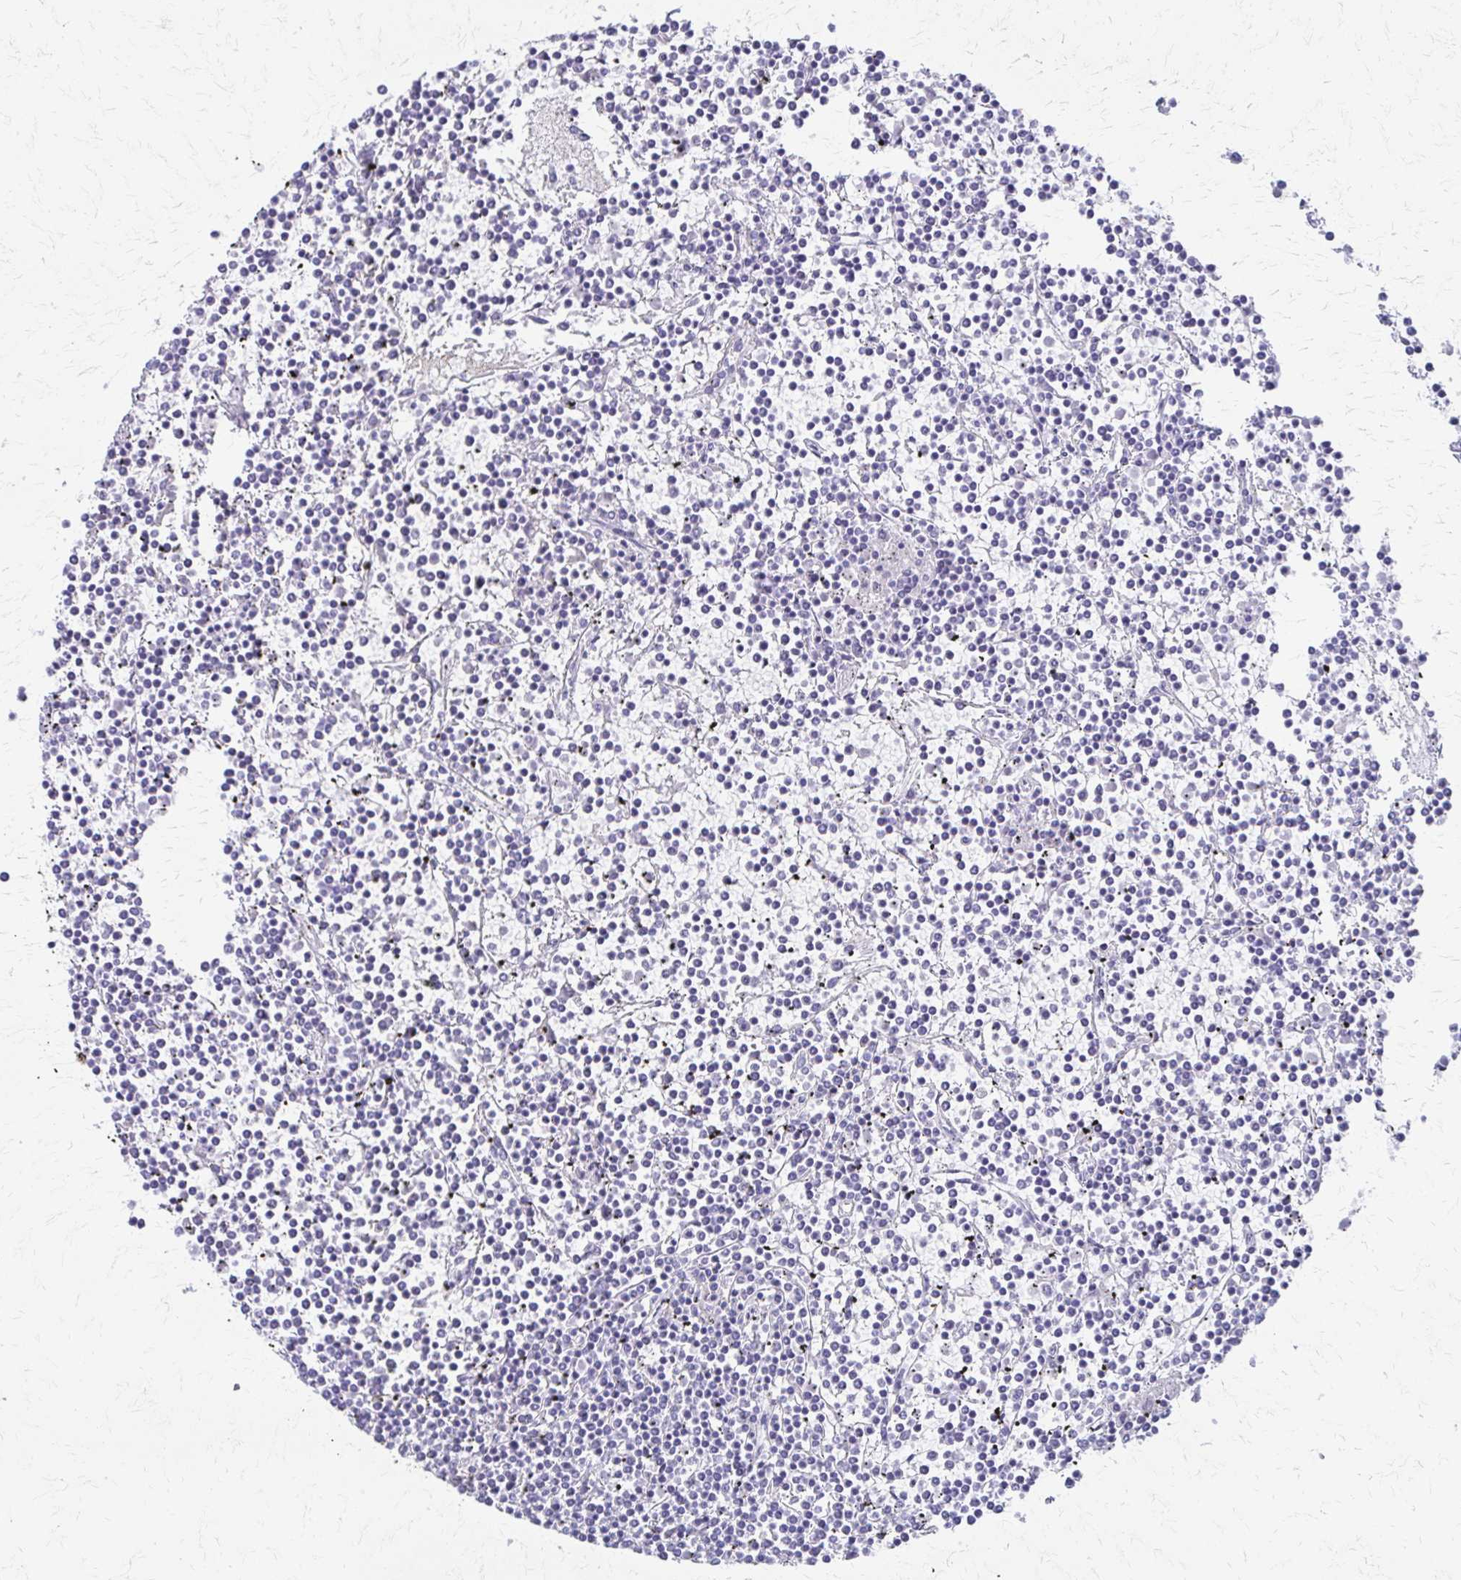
{"staining": {"intensity": "negative", "quantity": "none", "location": "none"}, "tissue": "lymphoma", "cell_type": "Tumor cells", "image_type": "cancer", "snomed": [{"axis": "morphology", "description": "Malignant lymphoma, non-Hodgkin's type, Low grade"}, {"axis": "topography", "description": "Spleen"}], "caption": "Image shows no significant protein positivity in tumor cells of lymphoma.", "gene": "ZSCAN5B", "patient": {"sex": "female", "age": 19}}